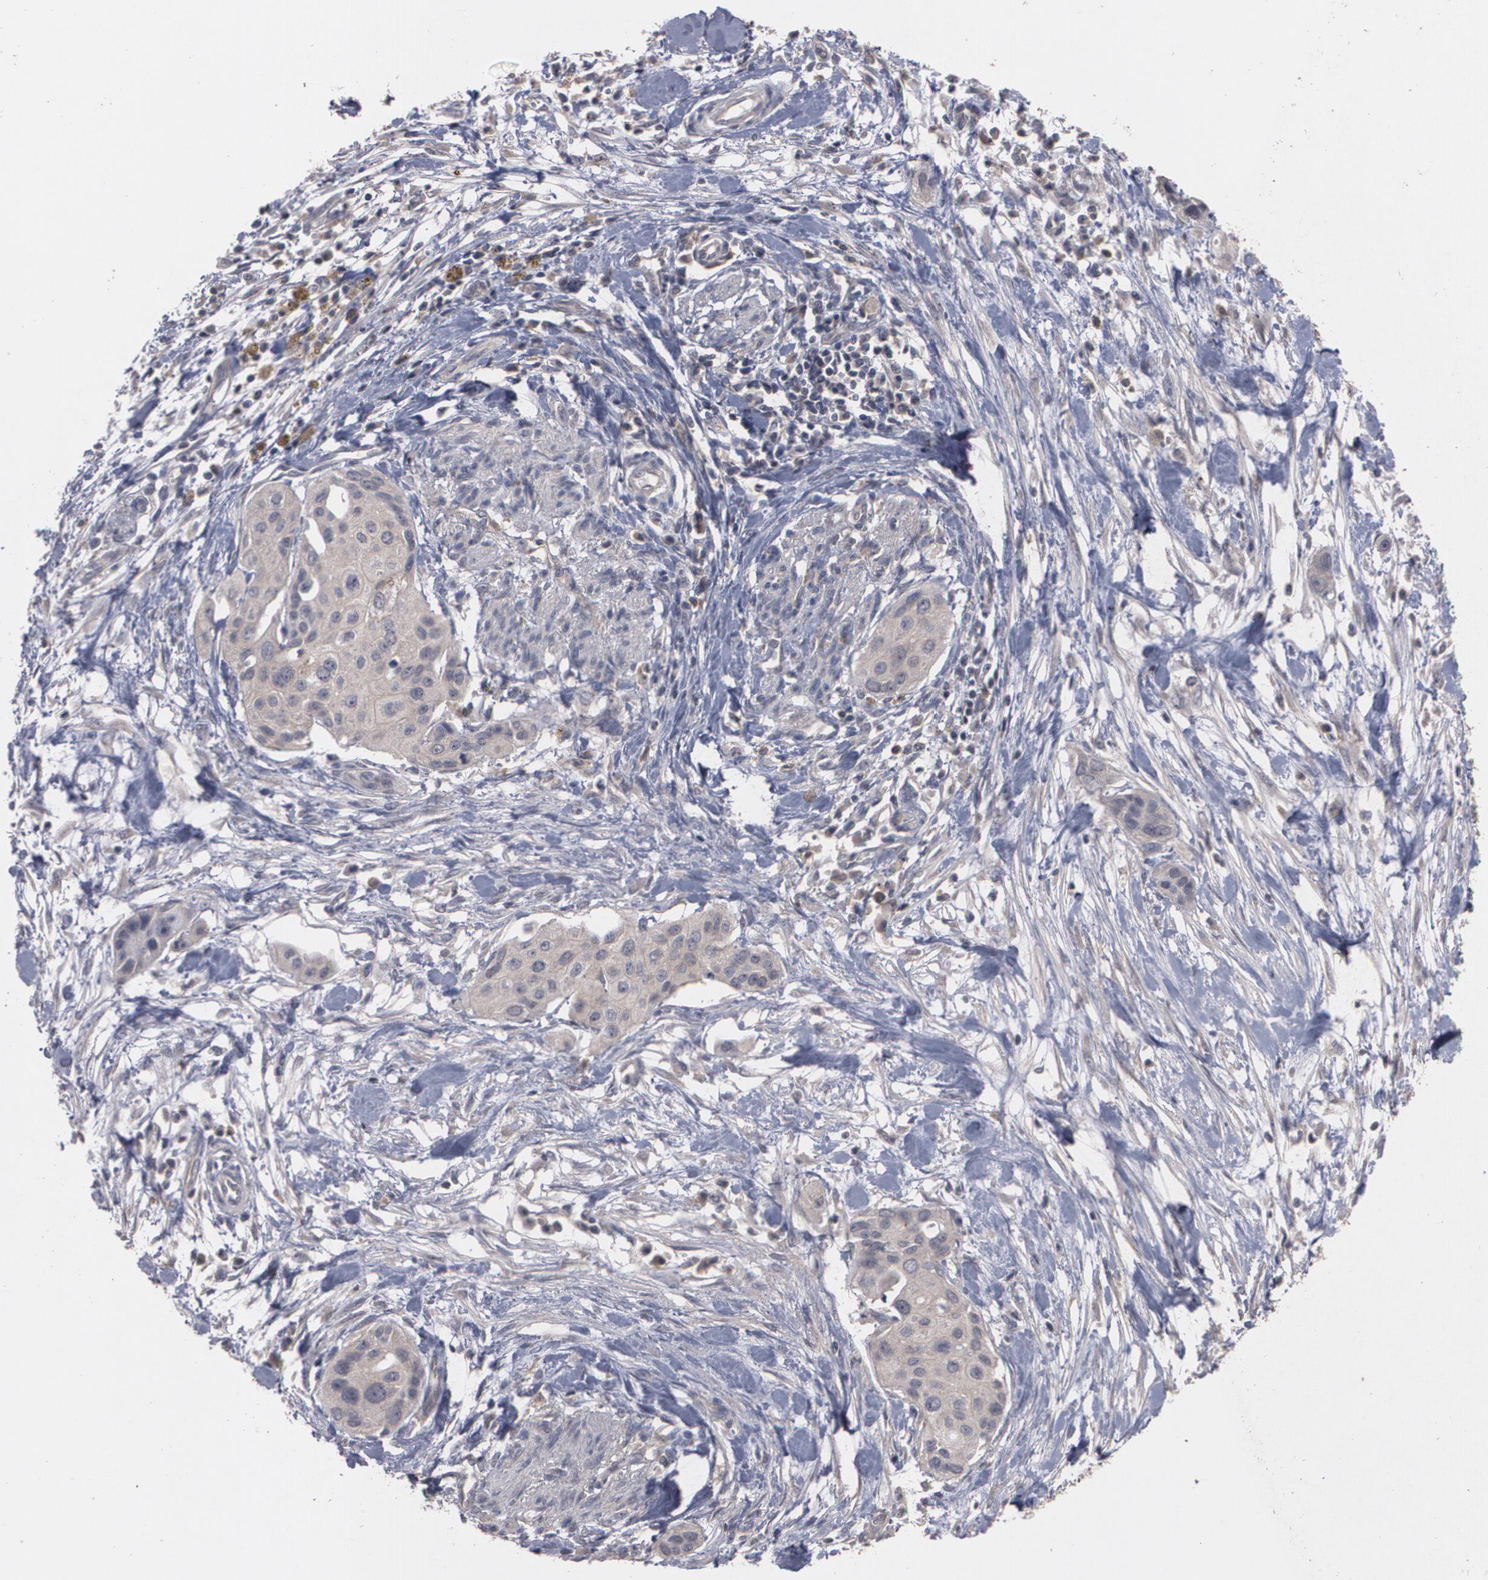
{"staining": {"intensity": "weak", "quantity": ">75%", "location": "cytoplasmic/membranous"}, "tissue": "pancreatic cancer", "cell_type": "Tumor cells", "image_type": "cancer", "snomed": [{"axis": "morphology", "description": "Adenocarcinoma, NOS"}, {"axis": "topography", "description": "Pancreas"}], "caption": "Tumor cells exhibit weak cytoplasmic/membranous staining in about >75% of cells in pancreatic cancer (adenocarcinoma). The protein is shown in brown color, while the nuclei are stained blue.", "gene": "ARF6", "patient": {"sex": "female", "age": 60}}